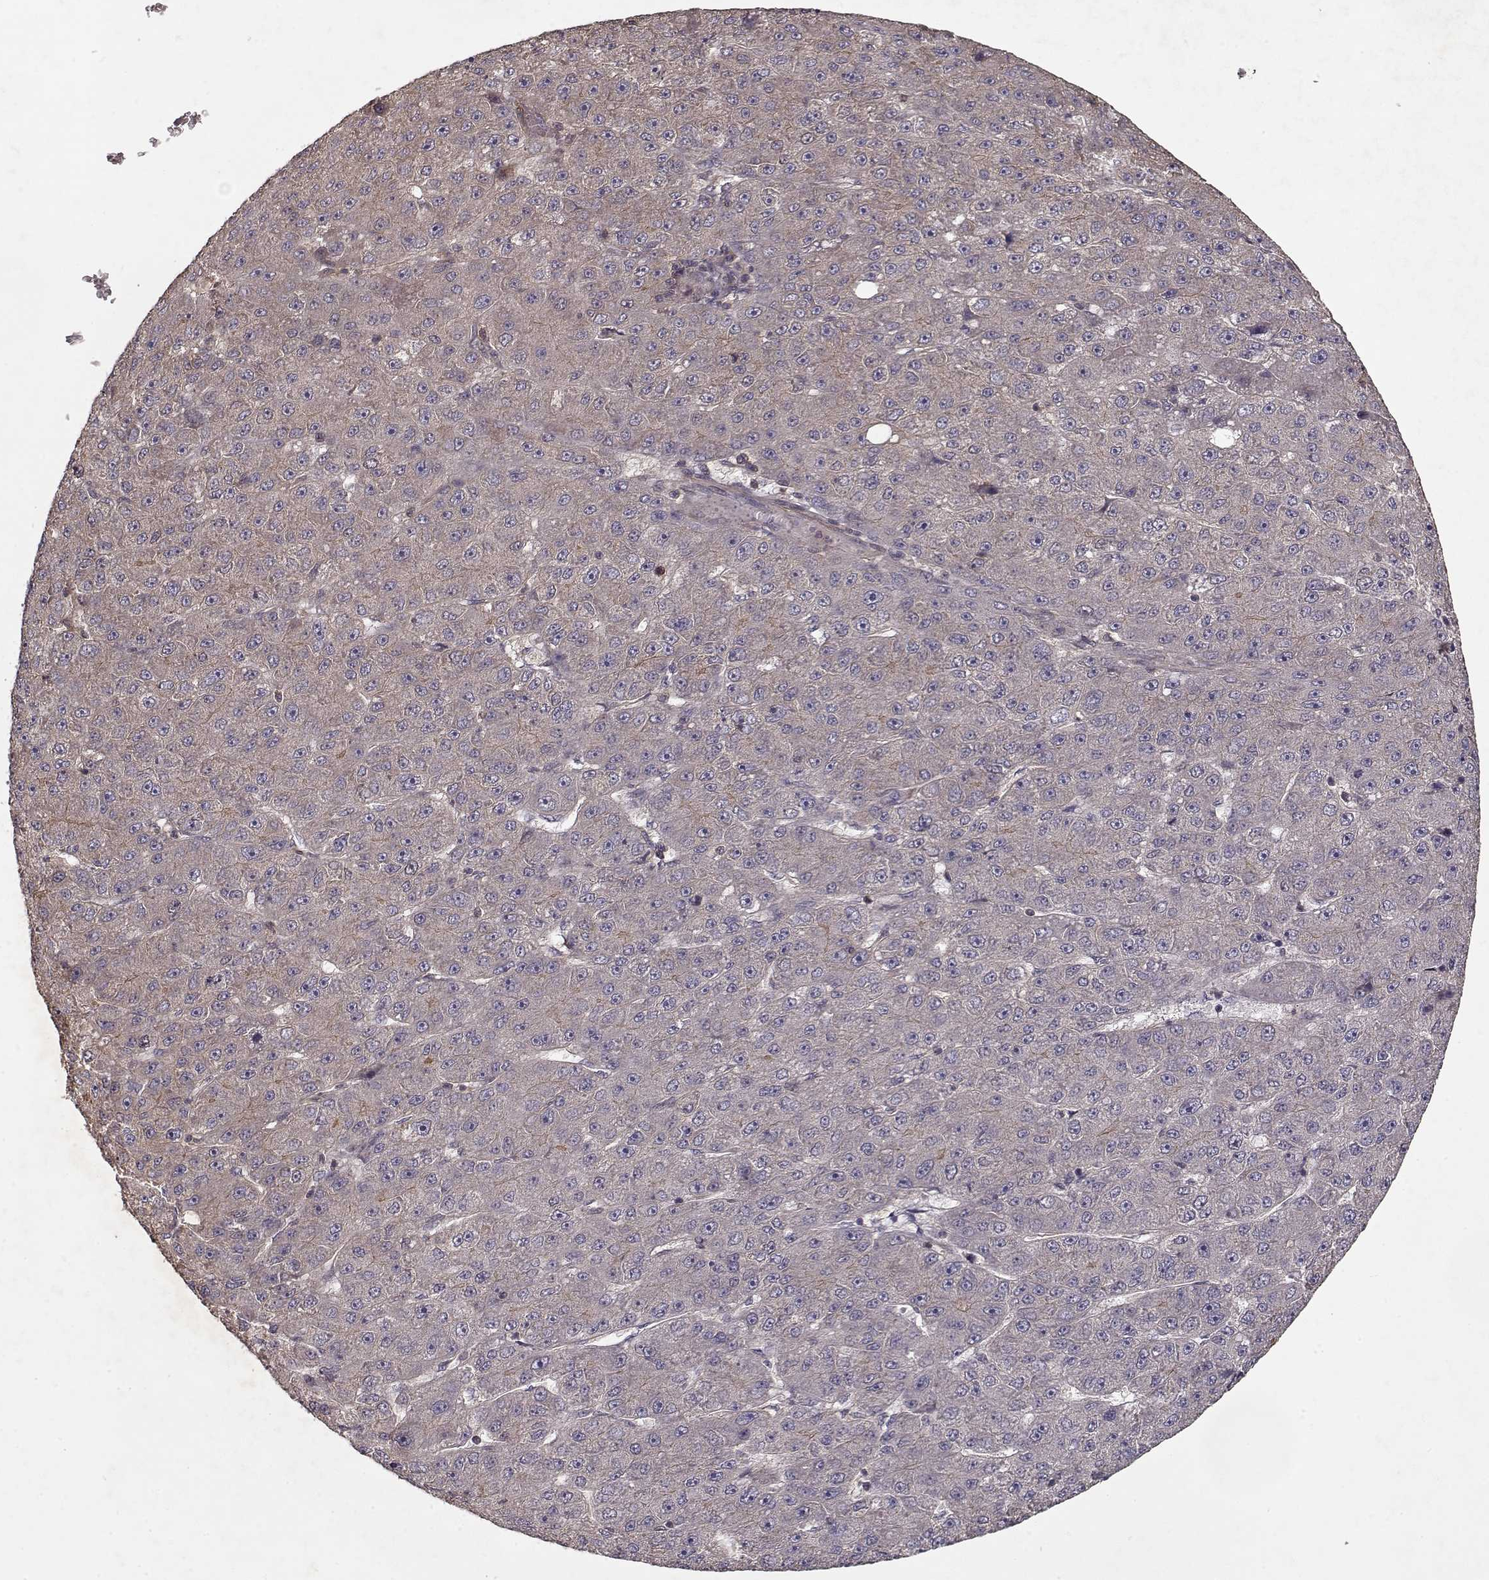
{"staining": {"intensity": "weak", "quantity": "<25%", "location": "cytoplasmic/membranous"}, "tissue": "liver cancer", "cell_type": "Tumor cells", "image_type": "cancer", "snomed": [{"axis": "morphology", "description": "Carcinoma, Hepatocellular, NOS"}, {"axis": "topography", "description": "Liver"}], "caption": "A high-resolution micrograph shows IHC staining of liver cancer, which exhibits no significant expression in tumor cells.", "gene": "PPP1R12A", "patient": {"sex": "male", "age": 67}}